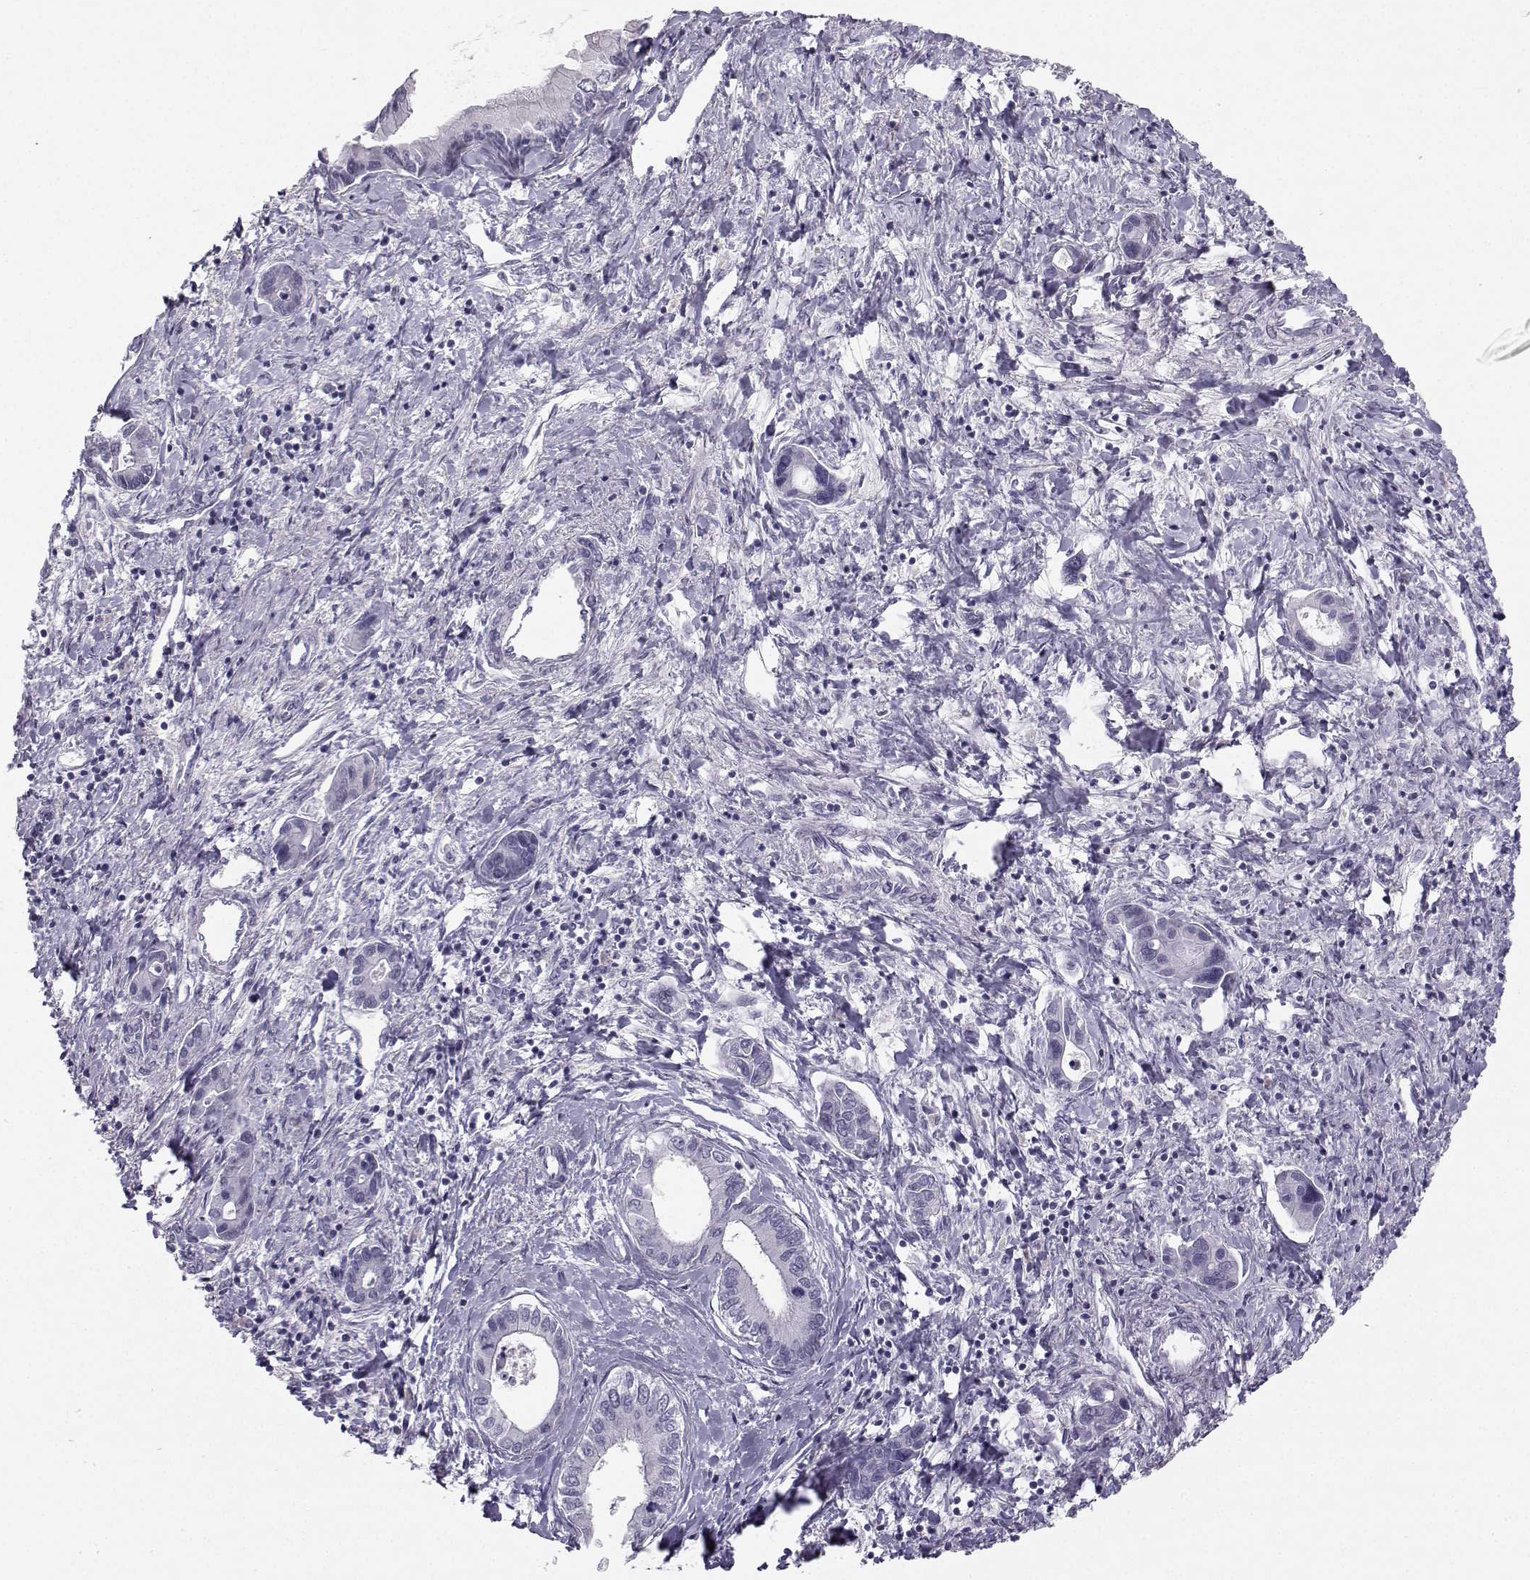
{"staining": {"intensity": "negative", "quantity": "none", "location": "none"}, "tissue": "liver cancer", "cell_type": "Tumor cells", "image_type": "cancer", "snomed": [{"axis": "morphology", "description": "Cholangiocarcinoma"}, {"axis": "topography", "description": "Liver"}], "caption": "Protein analysis of liver cholangiocarcinoma exhibits no significant positivity in tumor cells. (Stains: DAB (3,3'-diaminobenzidine) immunohistochemistry (IHC) with hematoxylin counter stain, Microscopy: brightfield microscopy at high magnification).", "gene": "MROH7", "patient": {"sex": "male", "age": 66}}